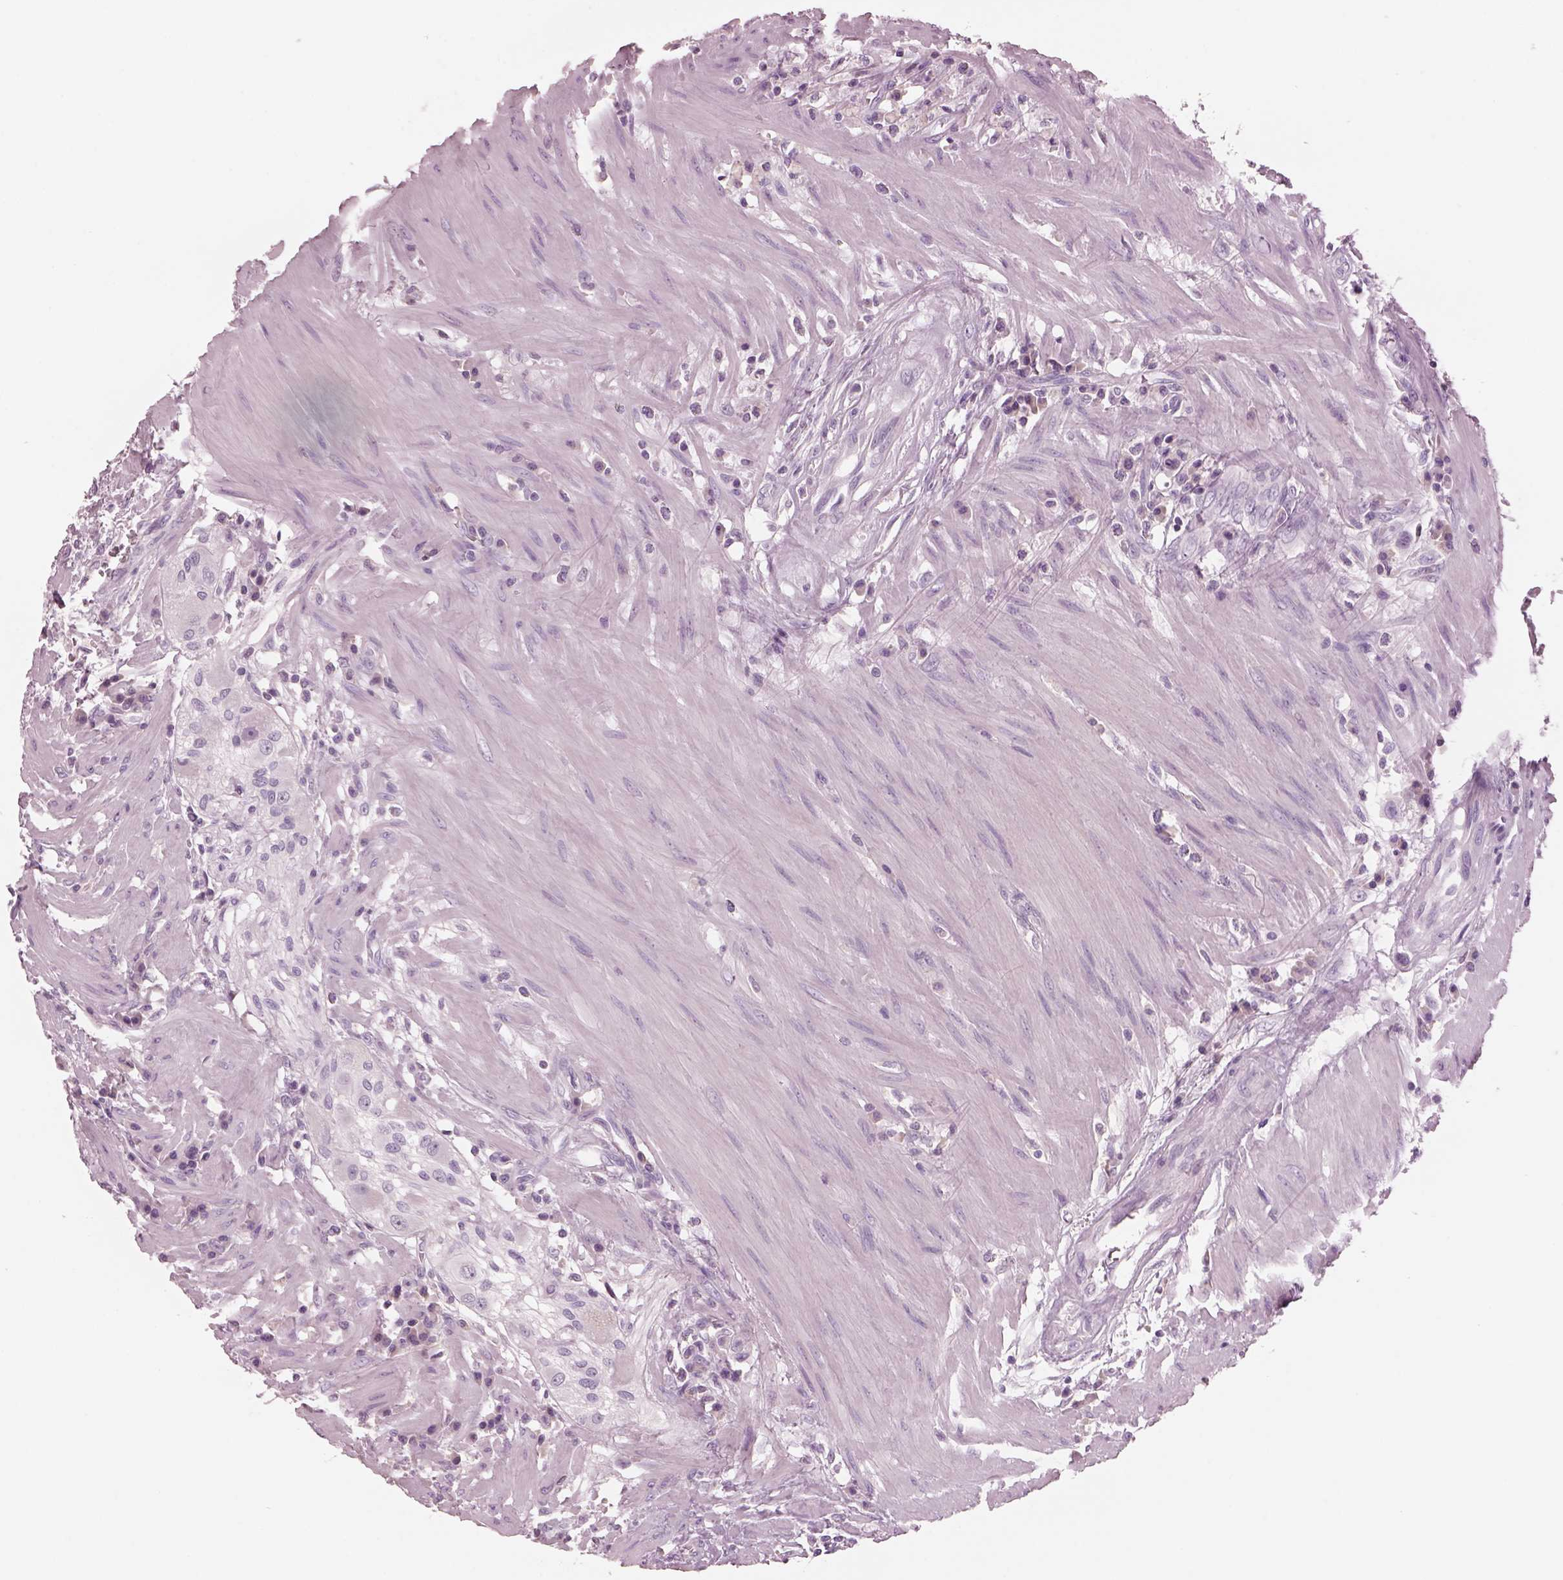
{"staining": {"intensity": "negative", "quantity": "none", "location": "none"}, "tissue": "colorectal cancer", "cell_type": "Tumor cells", "image_type": "cancer", "snomed": [{"axis": "morphology", "description": "Adenocarcinoma, NOS"}, {"axis": "topography", "description": "Colon"}], "caption": "Immunohistochemistry (IHC) histopathology image of neoplastic tissue: colorectal cancer stained with DAB exhibits no significant protein positivity in tumor cells.", "gene": "PACRG", "patient": {"sex": "male", "age": 57}}